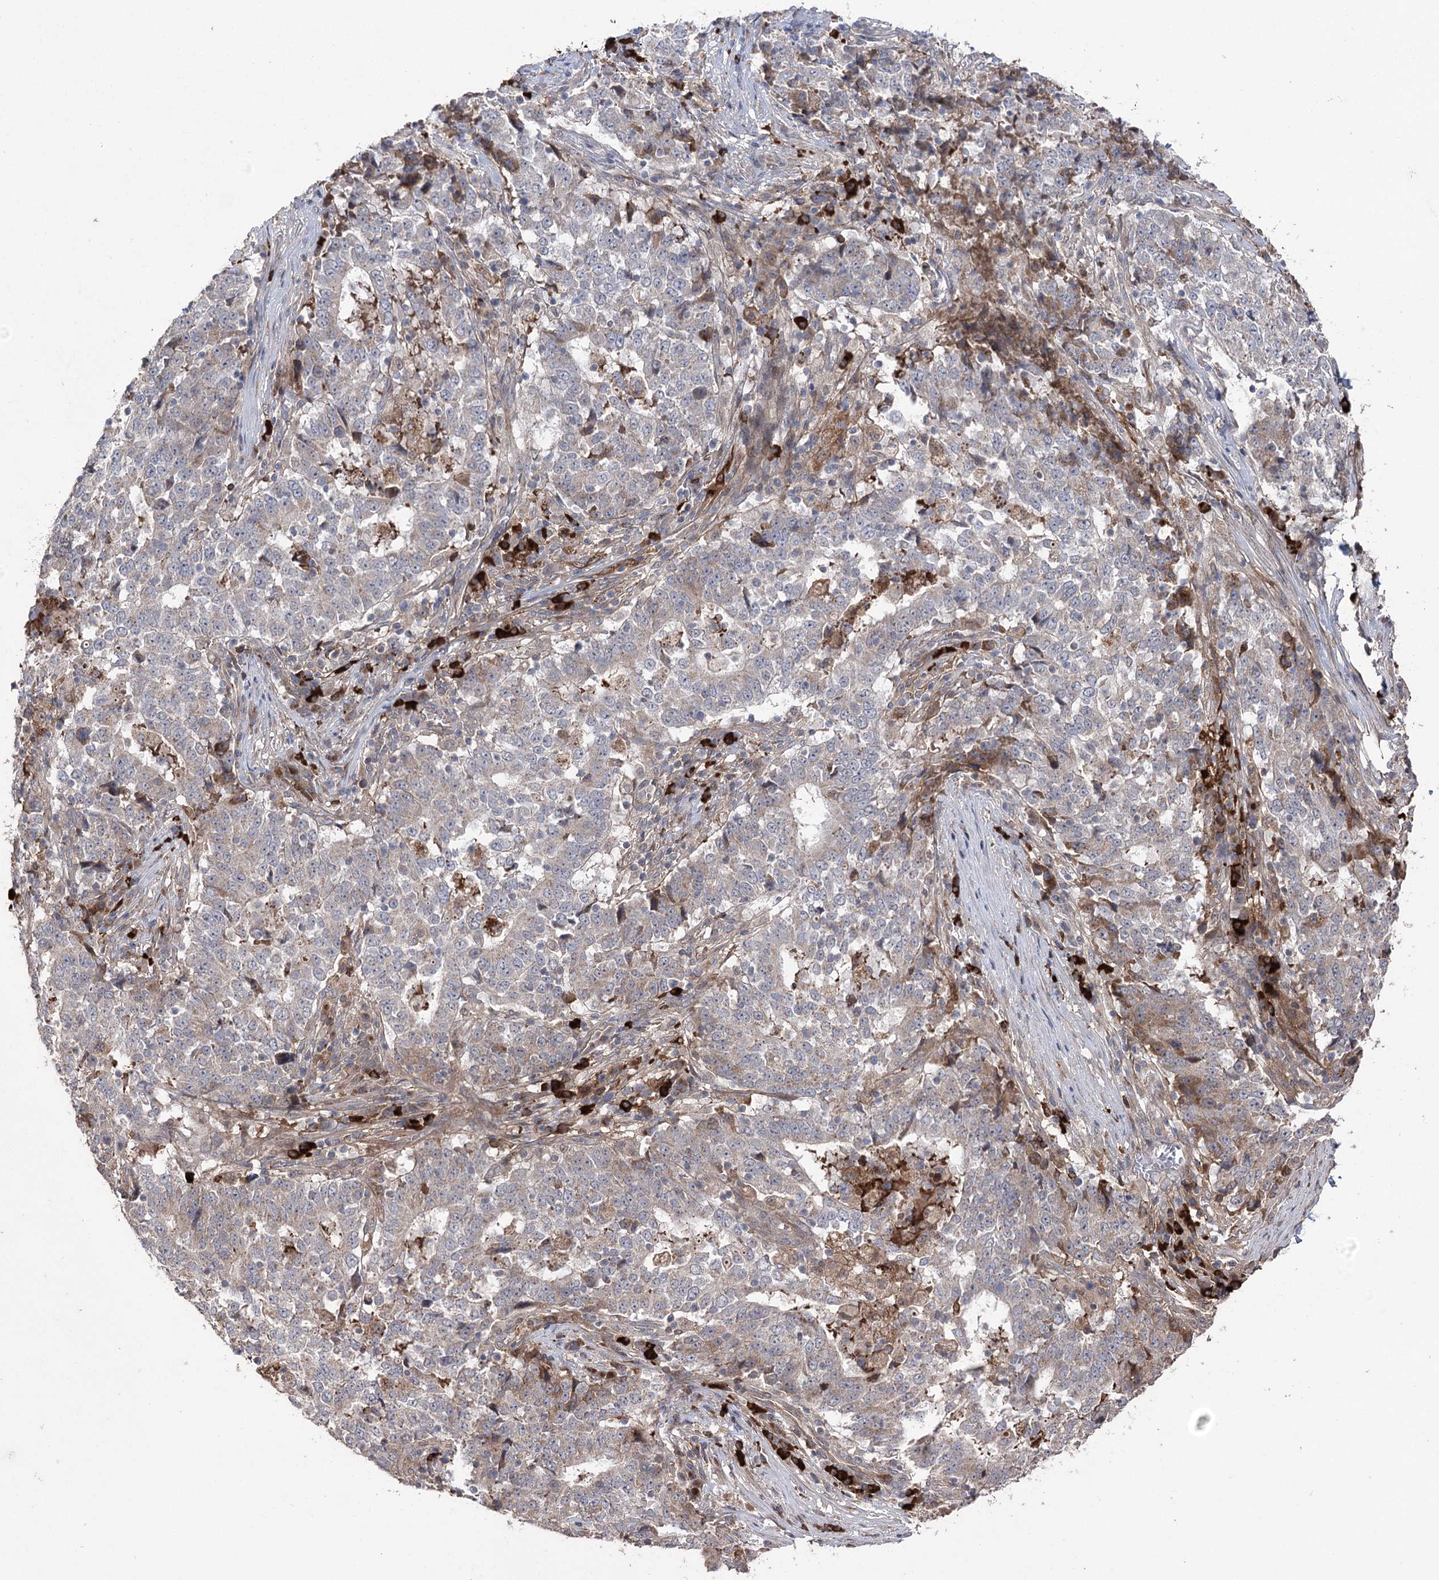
{"staining": {"intensity": "moderate", "quantity": "<25%", "location": "cytoplasmic/membranous"}, "tissue": "stomach cancer", "cell_type": "Tumor cells", "image_type": "cancer", "snomed": [{"axis": "morphology", "description": "Adenocarcinoma, NOS"}, {"axis": "topography", "description": "Stomach"}], "caption": "IHC histopathology image of neoplastic tissue: human stomach adenocarcinoma stained using IHC shows low levels of moderate protein expression localized specifically in the cytoplasmic/membranous of tumor cells, appearing as a cytoplasmic/membranous brown color.", "gene": "OTUD1", "patient": {"sex": "male", "age": 59}}